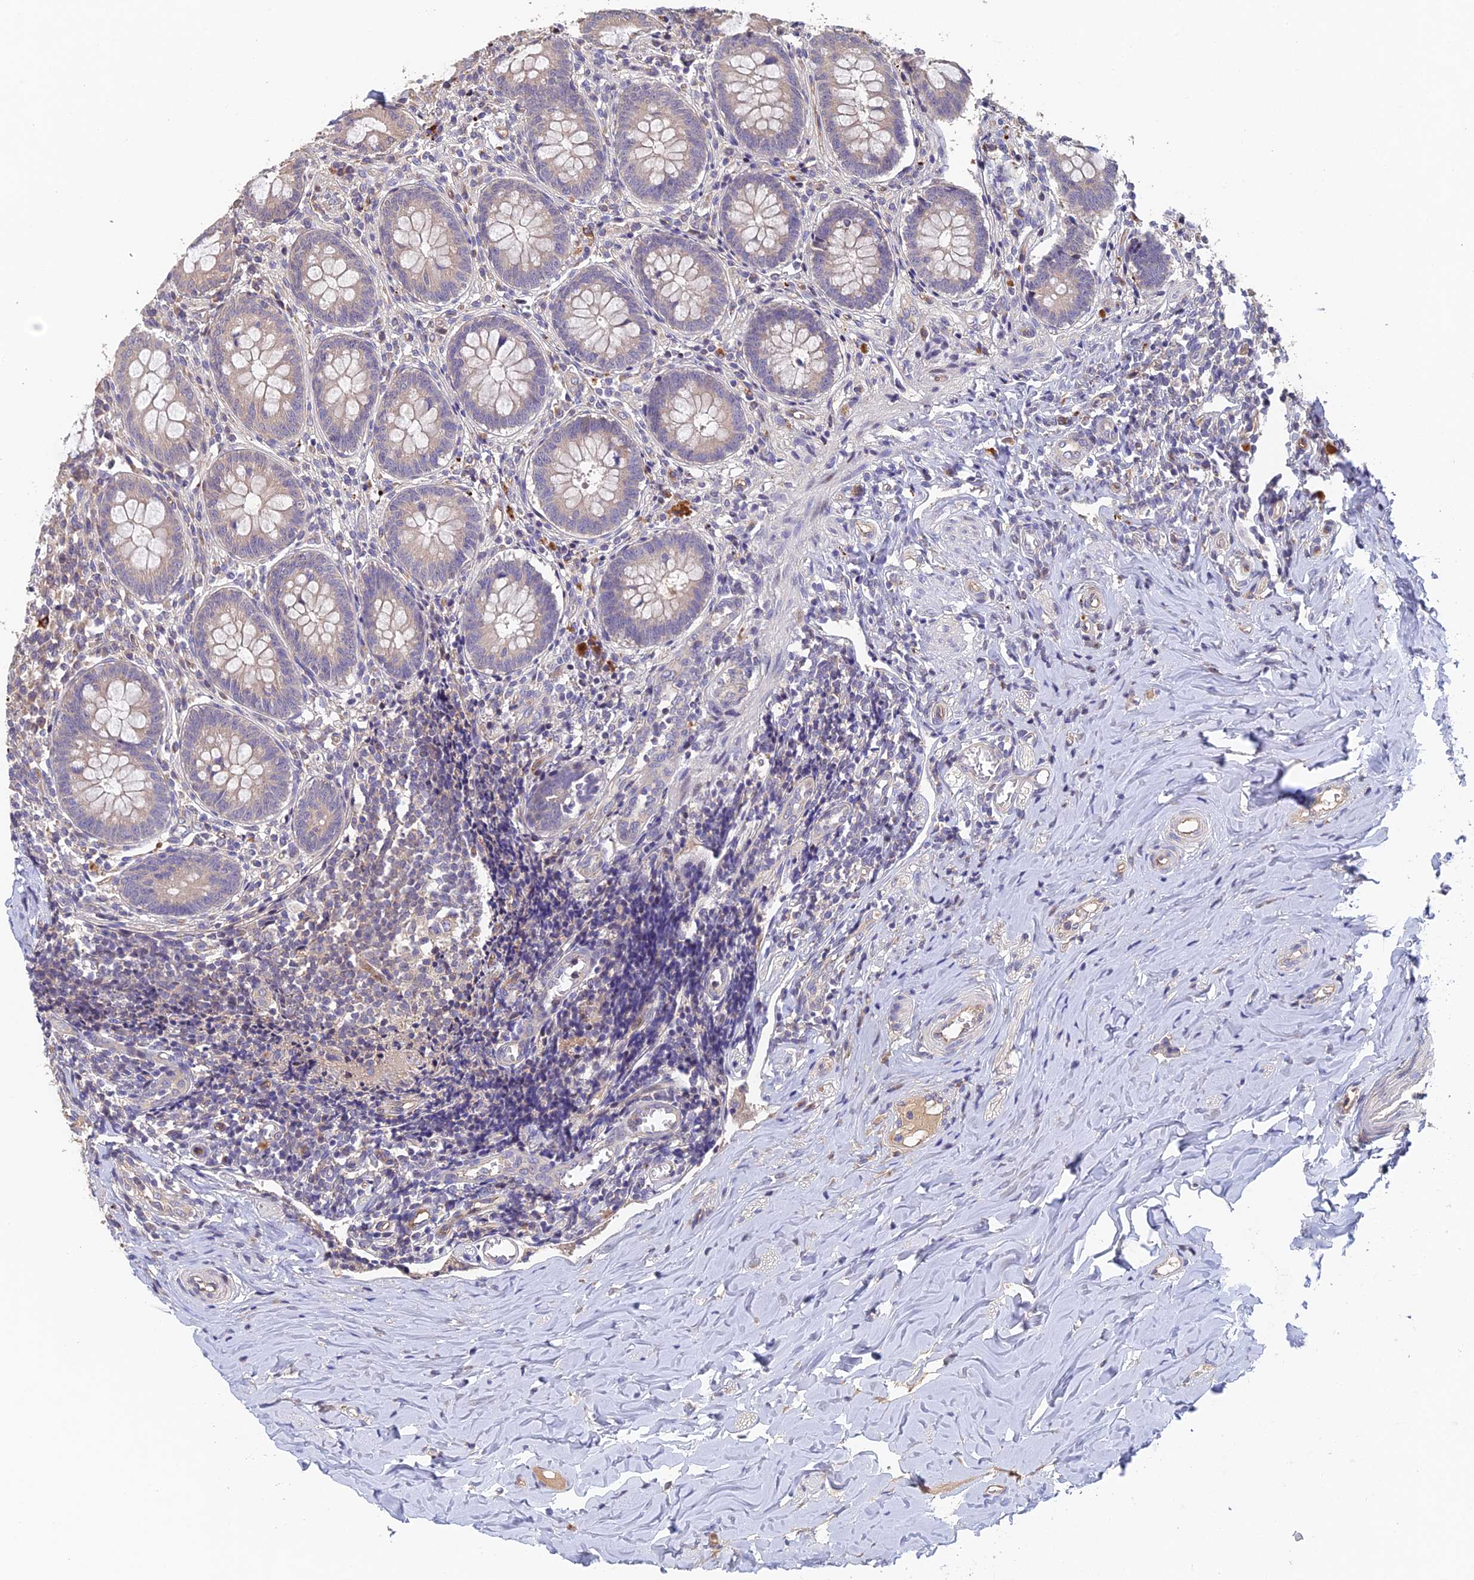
{"staining": {"intensity": "moderate", "quantity": "<25%", "location": "cytoplasmic/membranous"}, "tissue": "appendix", "cell_type": "Glandular cells", "image_type": "normal", "snomed": [{"axis": "morphology", "description": "Normal tissue, NOS"}, {"axis": "topography", "description": "Appendix"}], "caption": "IHC staining of unremarkable appendix, which demonstrates low levels of moderate cytoplasmic/membranous expression in about <25% of glandular cells indicating moderate cytoplasmic/membranous protein expression. The staining was performed using DAB (3,3'-diaminobenzidine) (brown) for protein detection and nuclei were counterstained in hematoxylin (blue).", "gene": "ADAMTS13", "patient": {"sex": "female", "age": 33}}